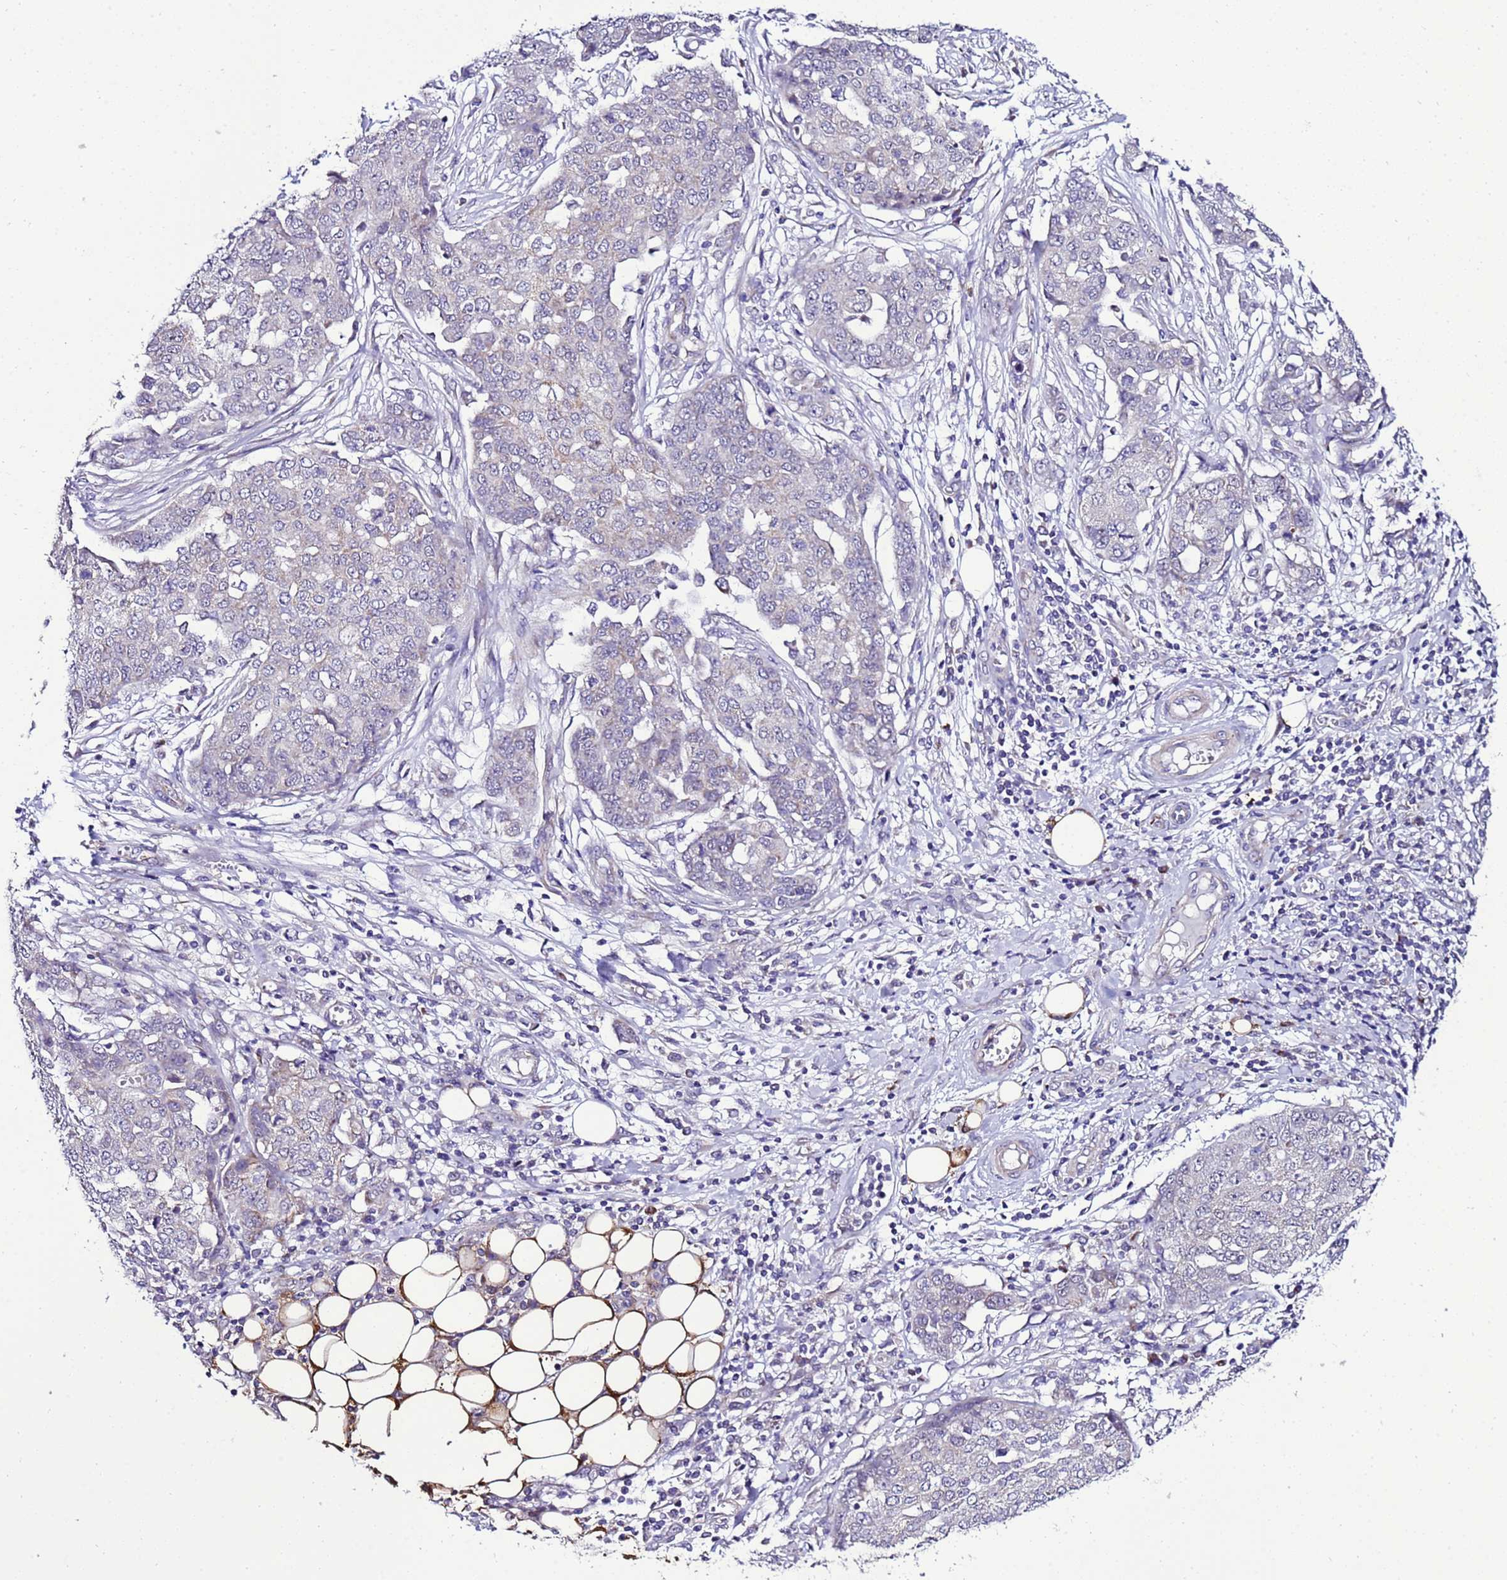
{"staining": {"intensity": "negative", "quantity": "none", "location": "none"}, "tissue": "ovarian cancer", "cell_type": "Tumor cells", "image_type": "cancer", "snomed": [{"axis": "morphology", "description": "Cystadenocarcinoma, serous, NOS"}, {"axis": "topography", "description": "Soft tissue"}, {"axis": "topography", "description": "Ovary"}], "caption": "The immunohistochemistry (IHC) photomicrograph has no significant staining in tumor cells of ovarian cancer tissue.", "gene": "DPH6", "patient": {"sex": "female", "age": 57}}